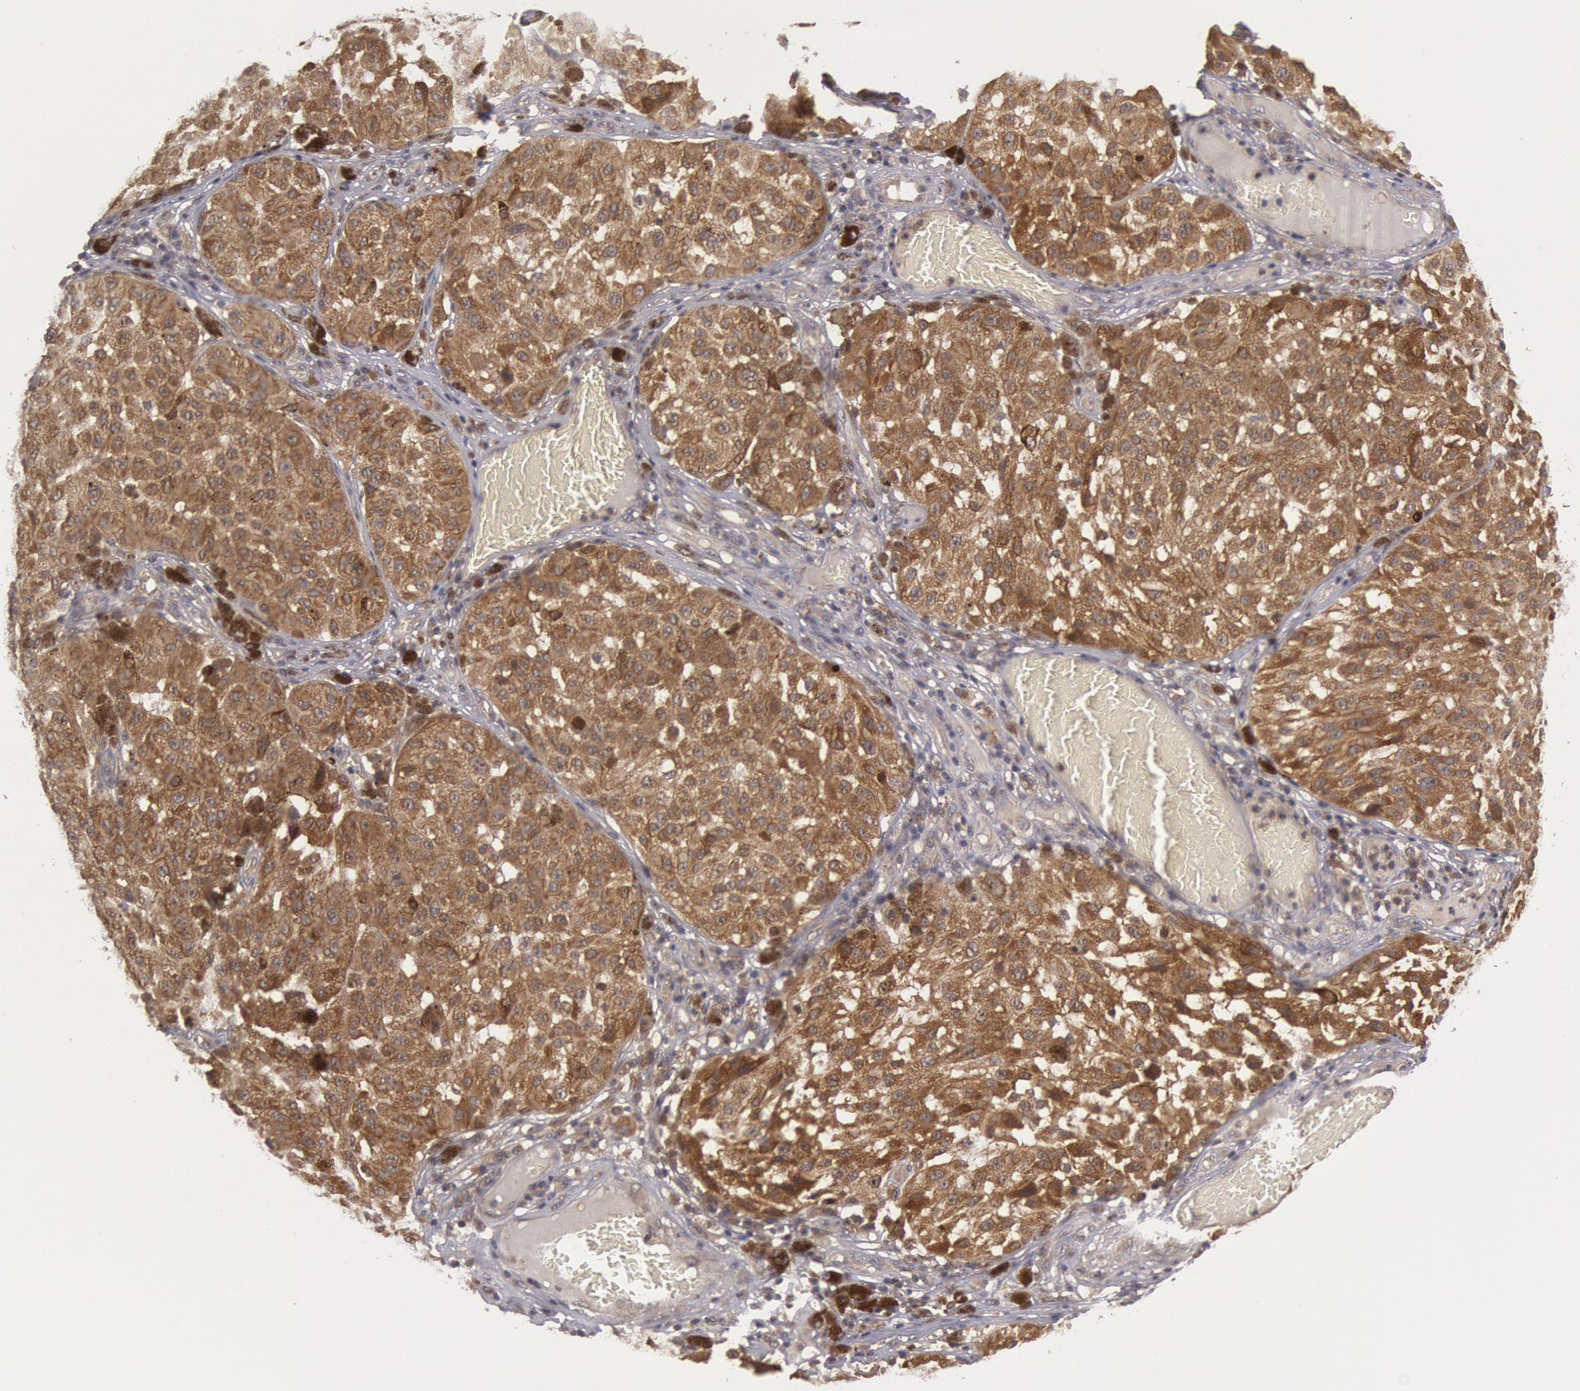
{"staining": {"intensity": "moderate", "quantity": ">75%", "location": "cytoplasmic/membranous"}, "tissue": "melanoma", "cell_type": "Tumor cells", "image_type": "cancer", "snomed": [{"axis": "morphology", "description": "Malignant melanoma, NOS"}, {"axis": "topography", "description": "Skin"}], "caption": "An image showing moderate cytoplasmic/membranous staining in approximately >75% of tumor cells in malignant melanoma, as visualized by brown immunohistochemical staining.", "gene": "BRAF", "patient": {"sex": "female", "age": 64}}